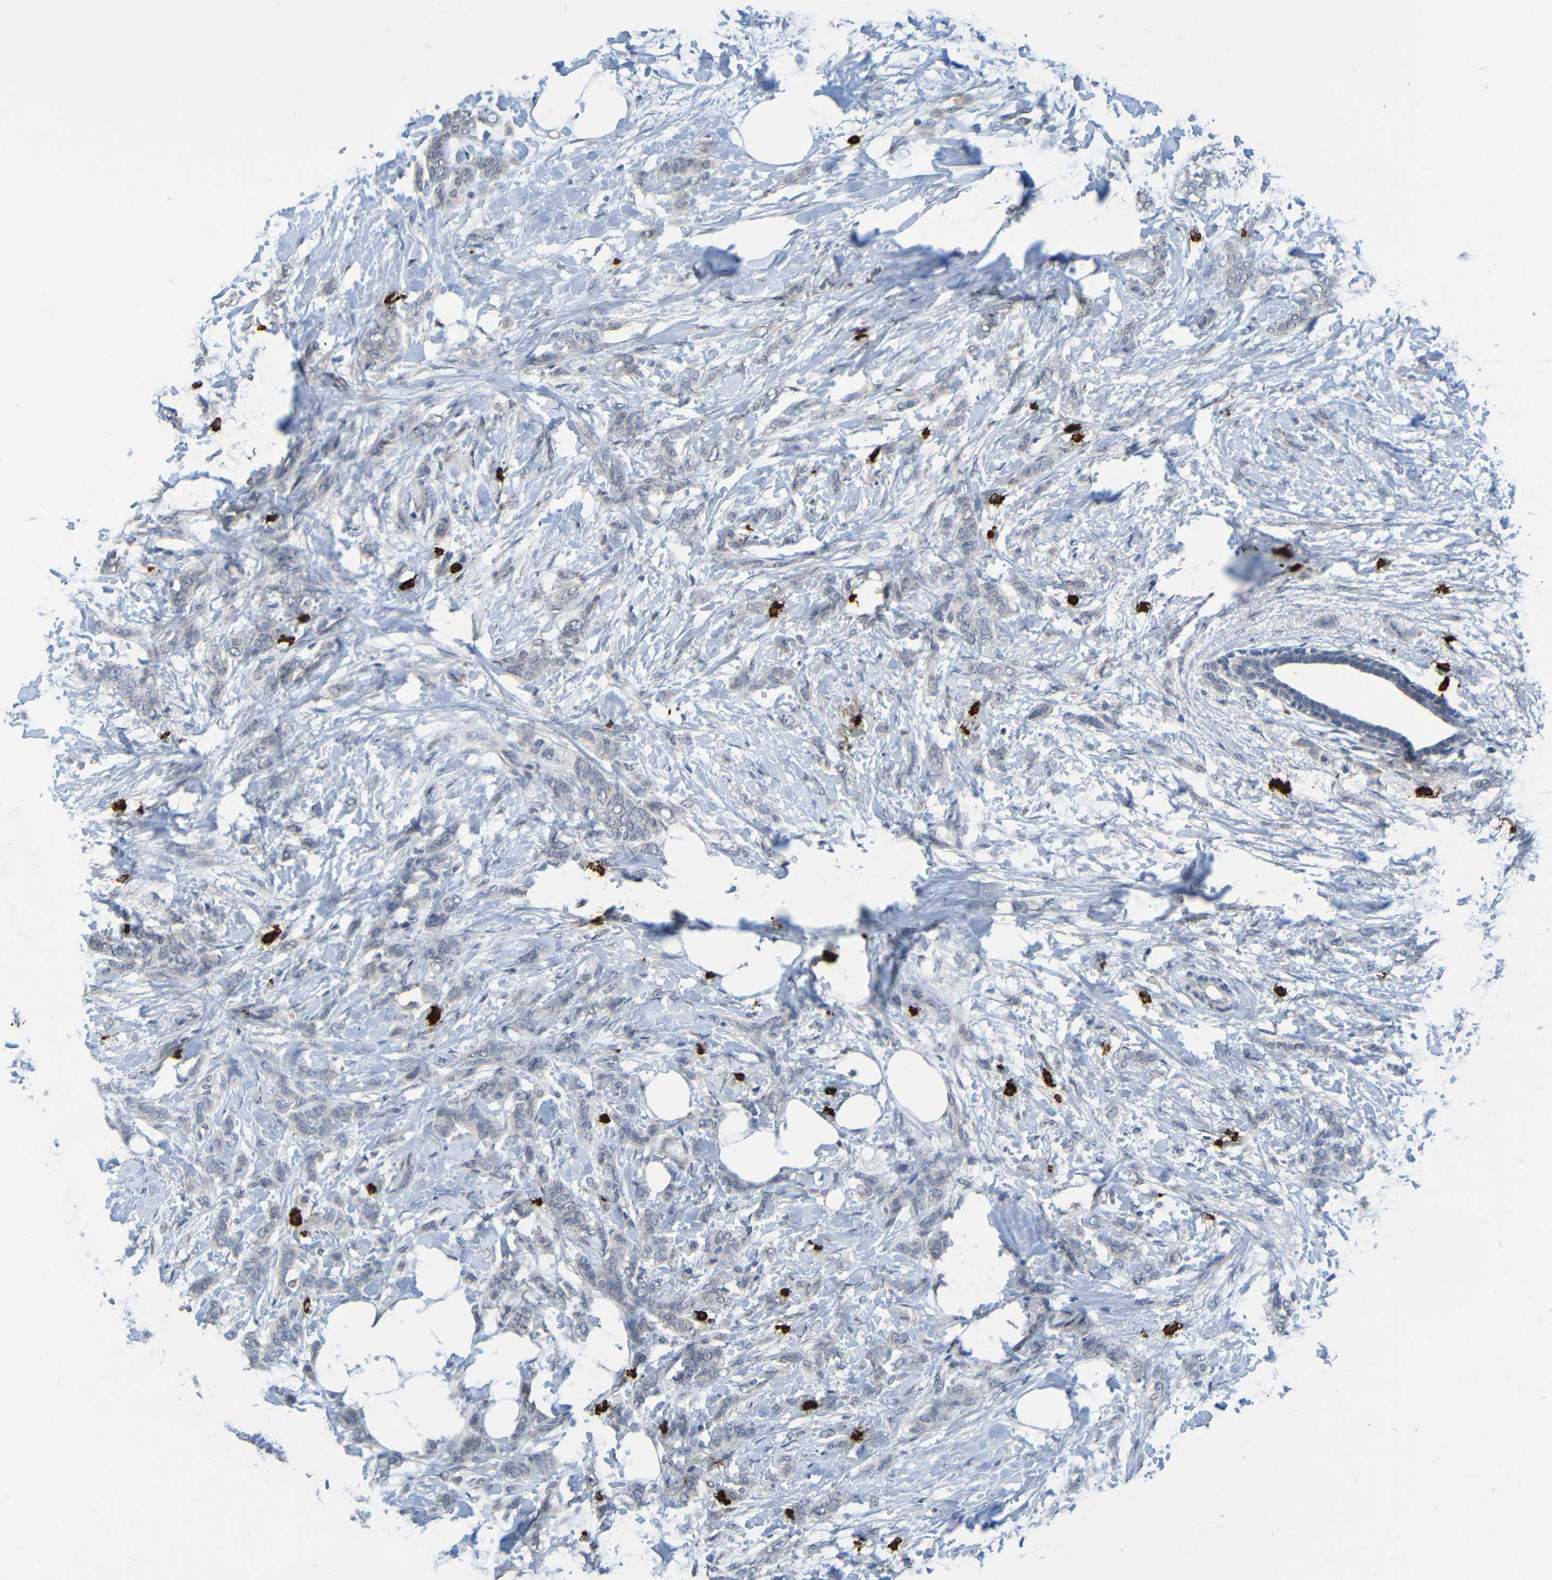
{"staining": {"intensity": "negative", "quantity": "none", "location": "none"}, "tissue": "breast cancer", "cell_type": "Tumor cells", "image_type": "cancer", "snomed": [{"axis": "morphology", "description": "Lobular carcinoma, in situ"}, {"axis": "morphology", "description": "Lobular carcinoma"}, {"axis": "topography", "description": "Breast"}], "caption": "Immunohistochemistry of breast cancer (lobular carcinoma) demonstrates no expression in tumor cells.", "gene": "C3AR1", "patient": {"sex": "female", "age": 41}}